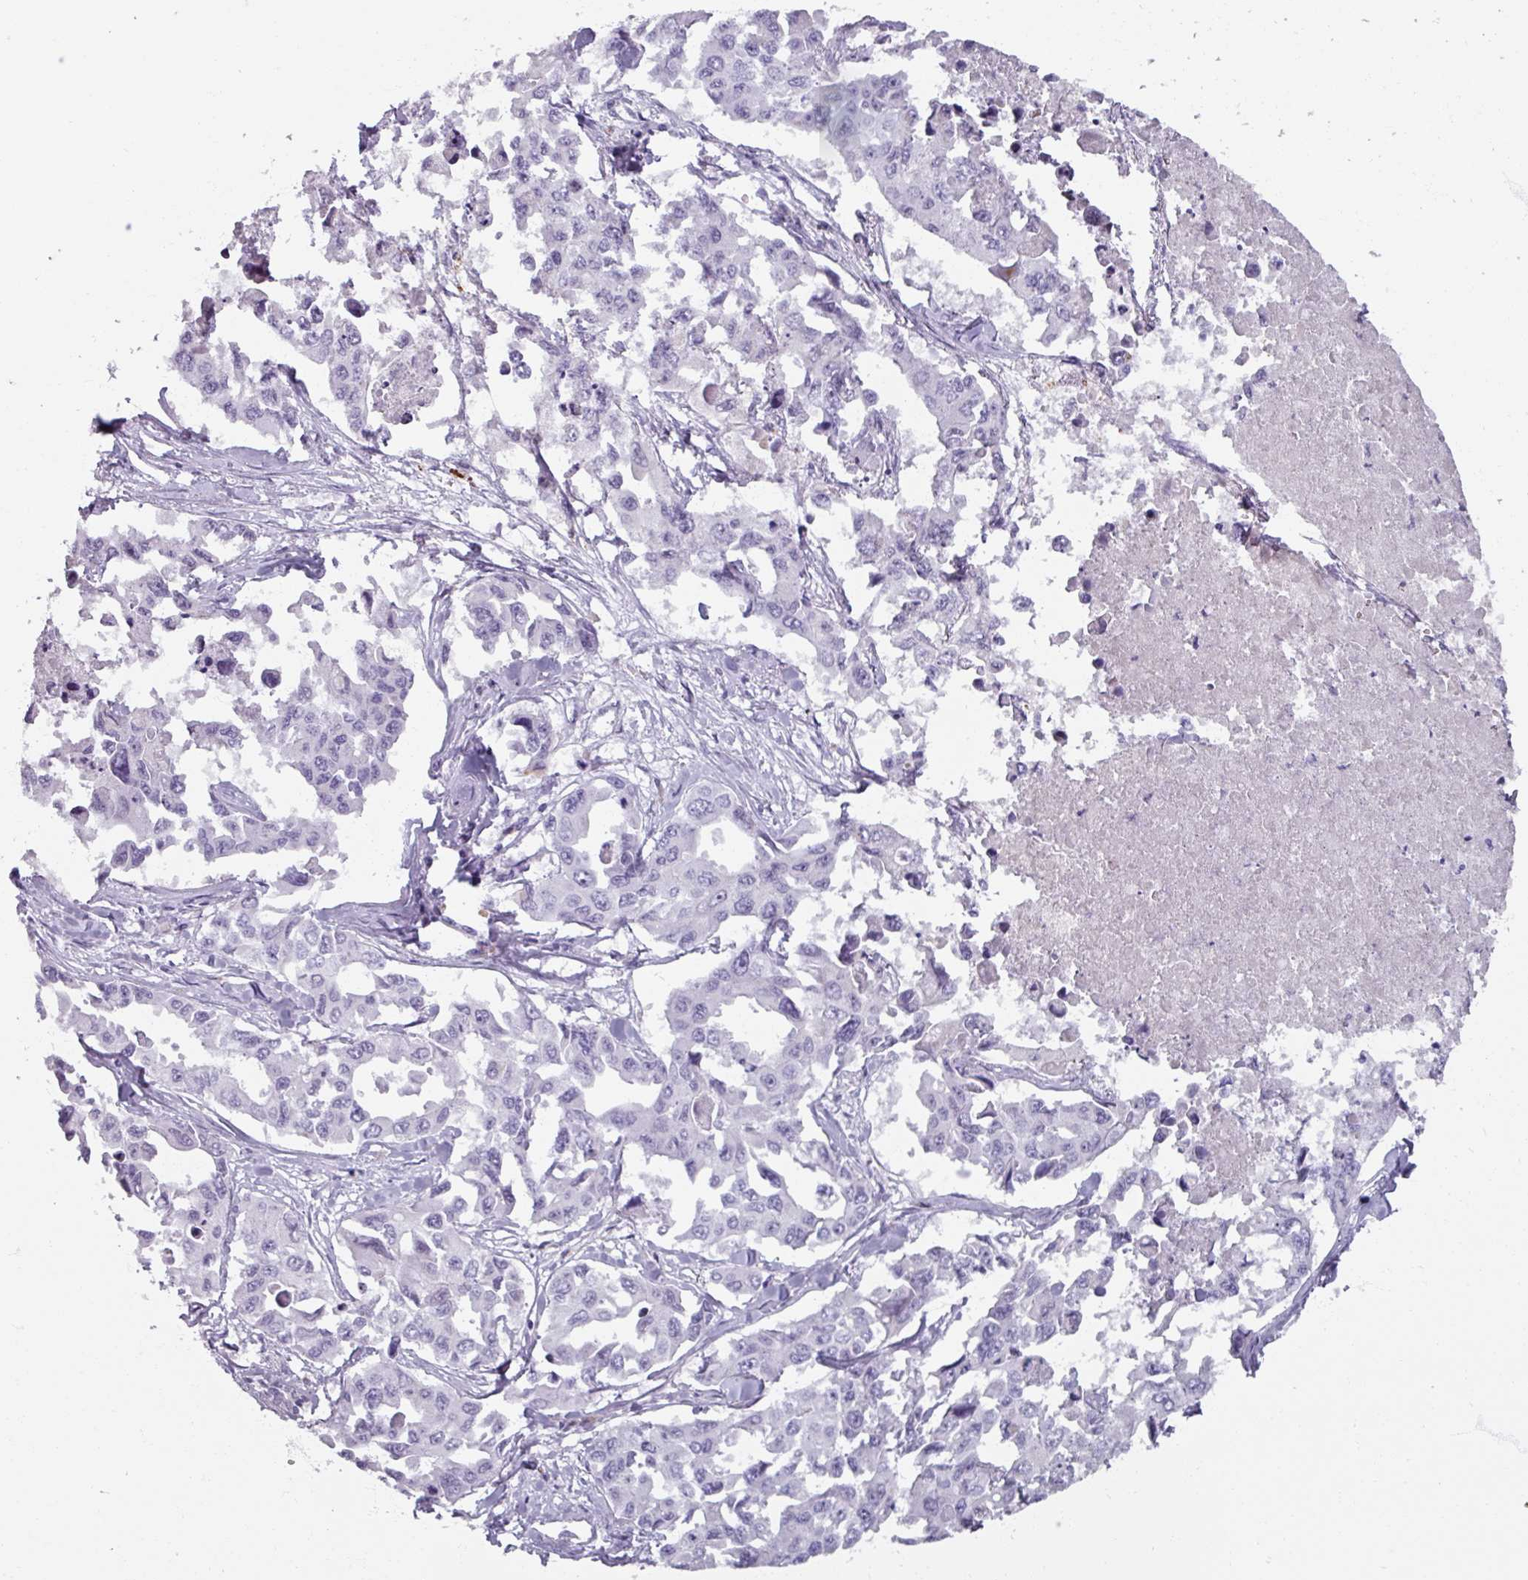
{"staining": {"intensity": "negative", "quantity": "none", "location": "none"}, "tissue": "lung cancer", "cell_type": "Tumor cells", "image_type": "cancer", "snomed": [{"axis": "morphology", "description": "Adenocarcinoma, NOS"}, {"axis": "topography", "description": "Lung"}], "caption": "The immunohistochemistry micrograph has no significant positivity in tumor cells of lung adenocarcinoma tissue.", "gene": "SPESP1", "patient": {"sex": "male", "age": 64}}